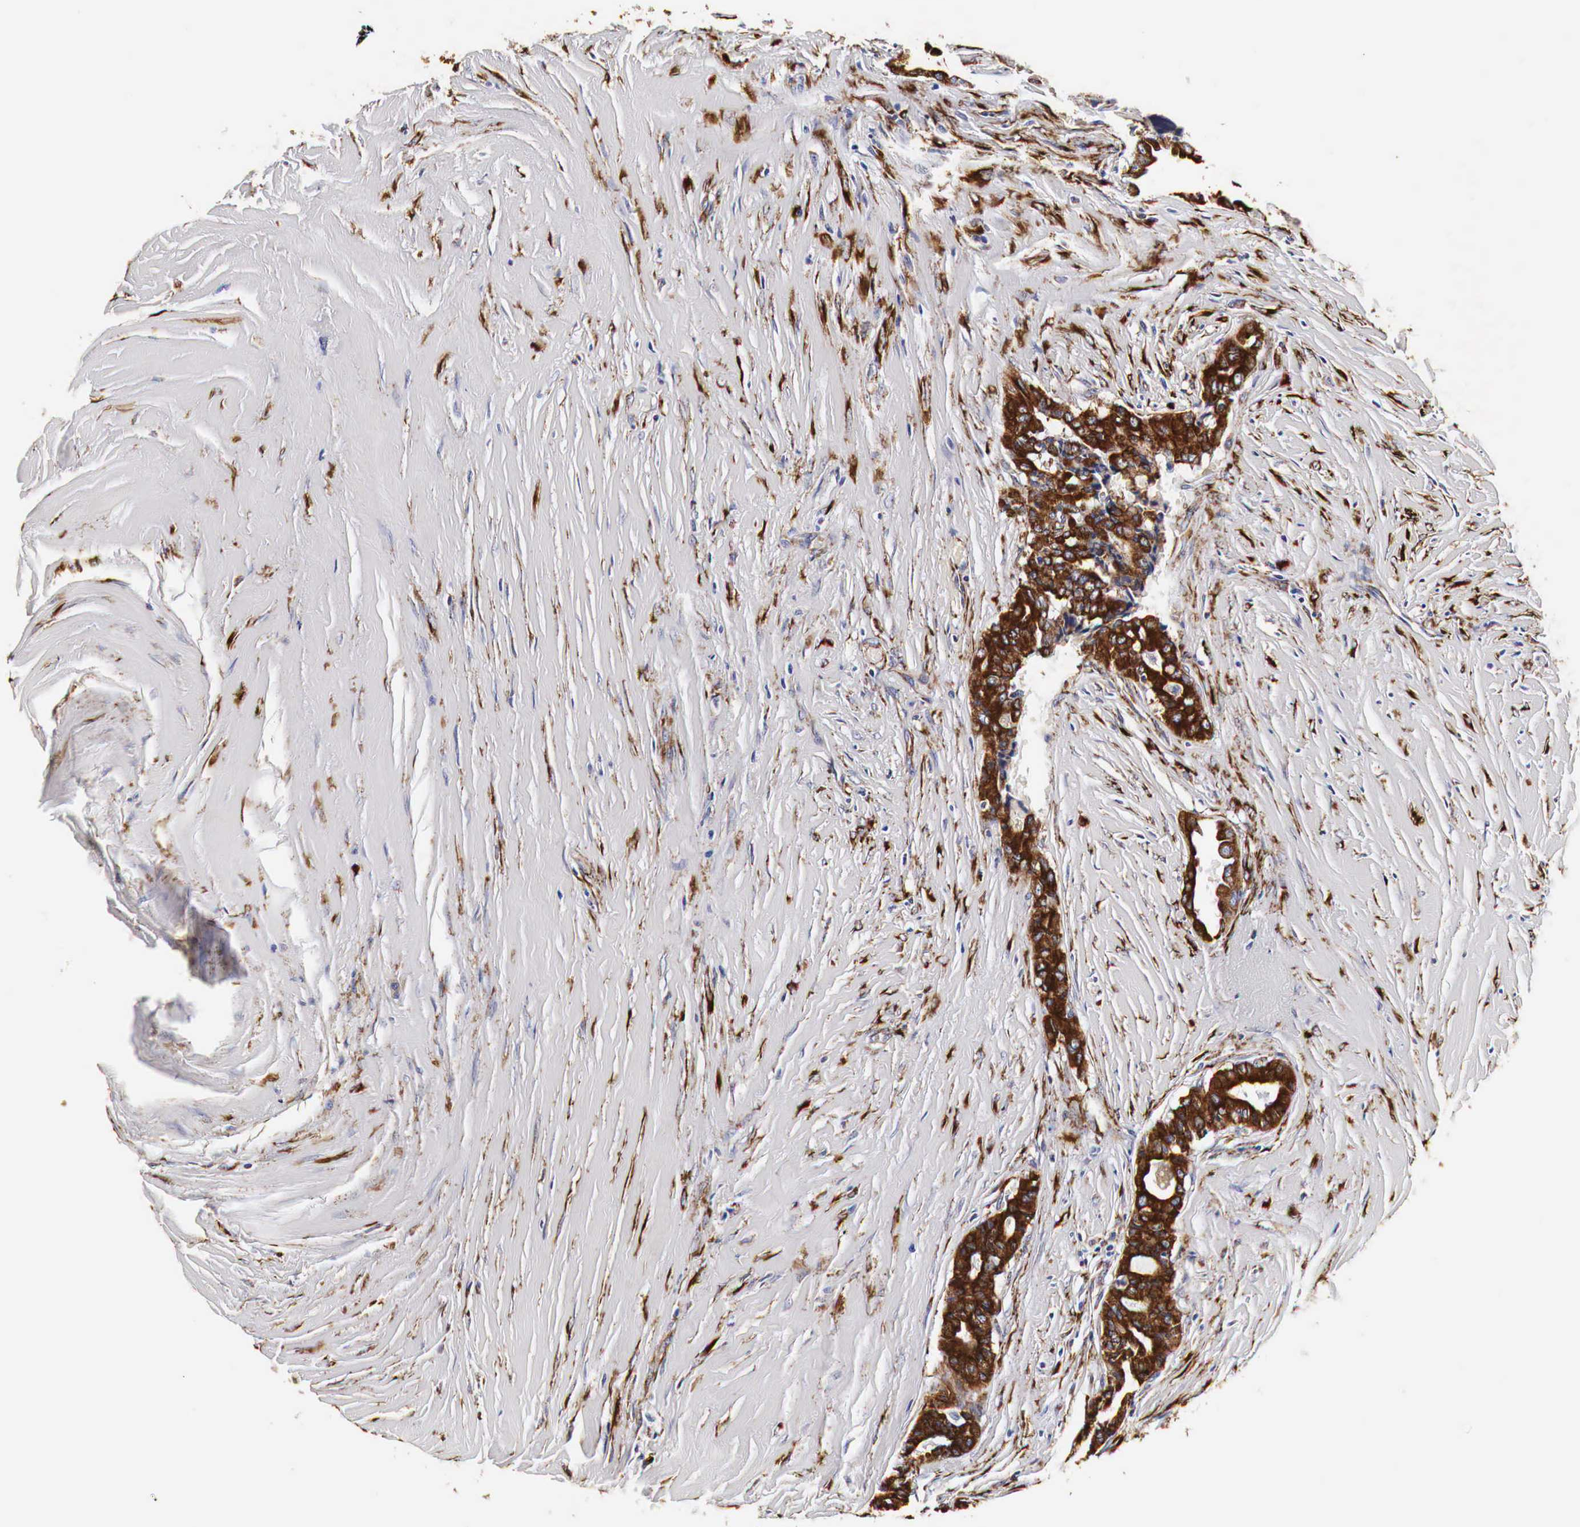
{"staining": {"intensity": "strong", "quantity": ">75%", "location": "cytoplasmic/membranous"}, "tissue": "thyroid cancer", "cell_type": "Tumor cells", "image_type": "cancer", "snomed": [{"axis": "morphology", "description": "Papillary adenocarcinoma, NOS"}, {"axis": "topography", "description": "Thyroid gland"}], "caption": "Brown immunohistochemical staining in thyroid papillary adenocarcinoma demonstrates strong cytoplasmic/membranous positivity in approximately >75% of tumor cells.", "gene": "CKAP4", "patient": {"sex": "male", "age": 87}}